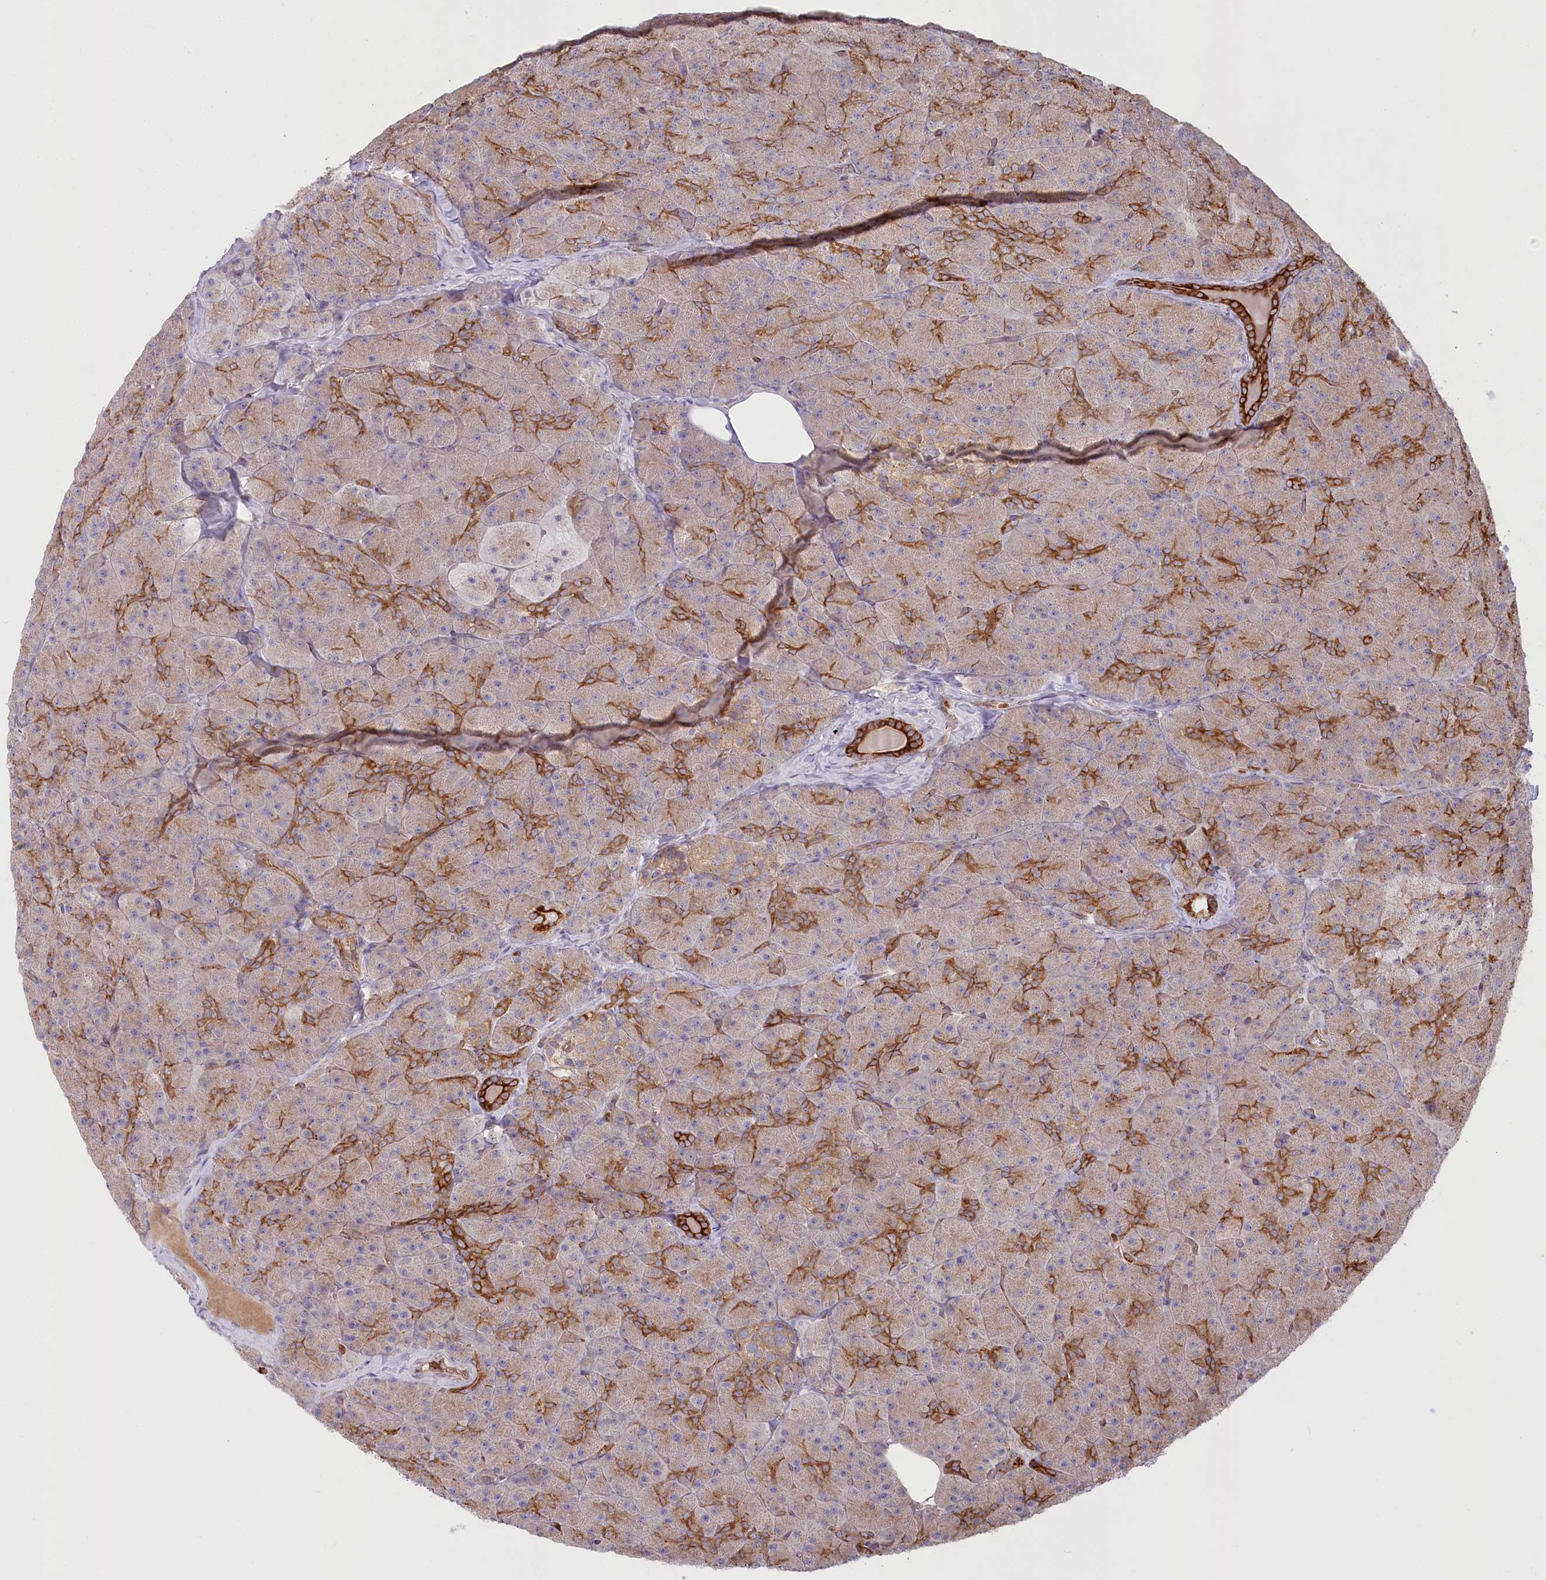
{"staining": {"intensity": "strong", "quantity": "25%-75%", "location": "cytoplasmic/membranous"}, "tissue": "pancreas", "cell_type": "Exocrine glandular cells", "image_type": "normal", "snomed": [{"axis": "morphology", "description": "Normal tissue, NOS"}, {"axis": "topography", "description": "Pancreas"}], "caption": "Protein analysis of benign pancreas shows strong cytoplasmic/membranous staining in about 25%-75% of exocrine glandular cells.", "gene": "COMMD3", "patient": {"sex": "male", "age": 36}}